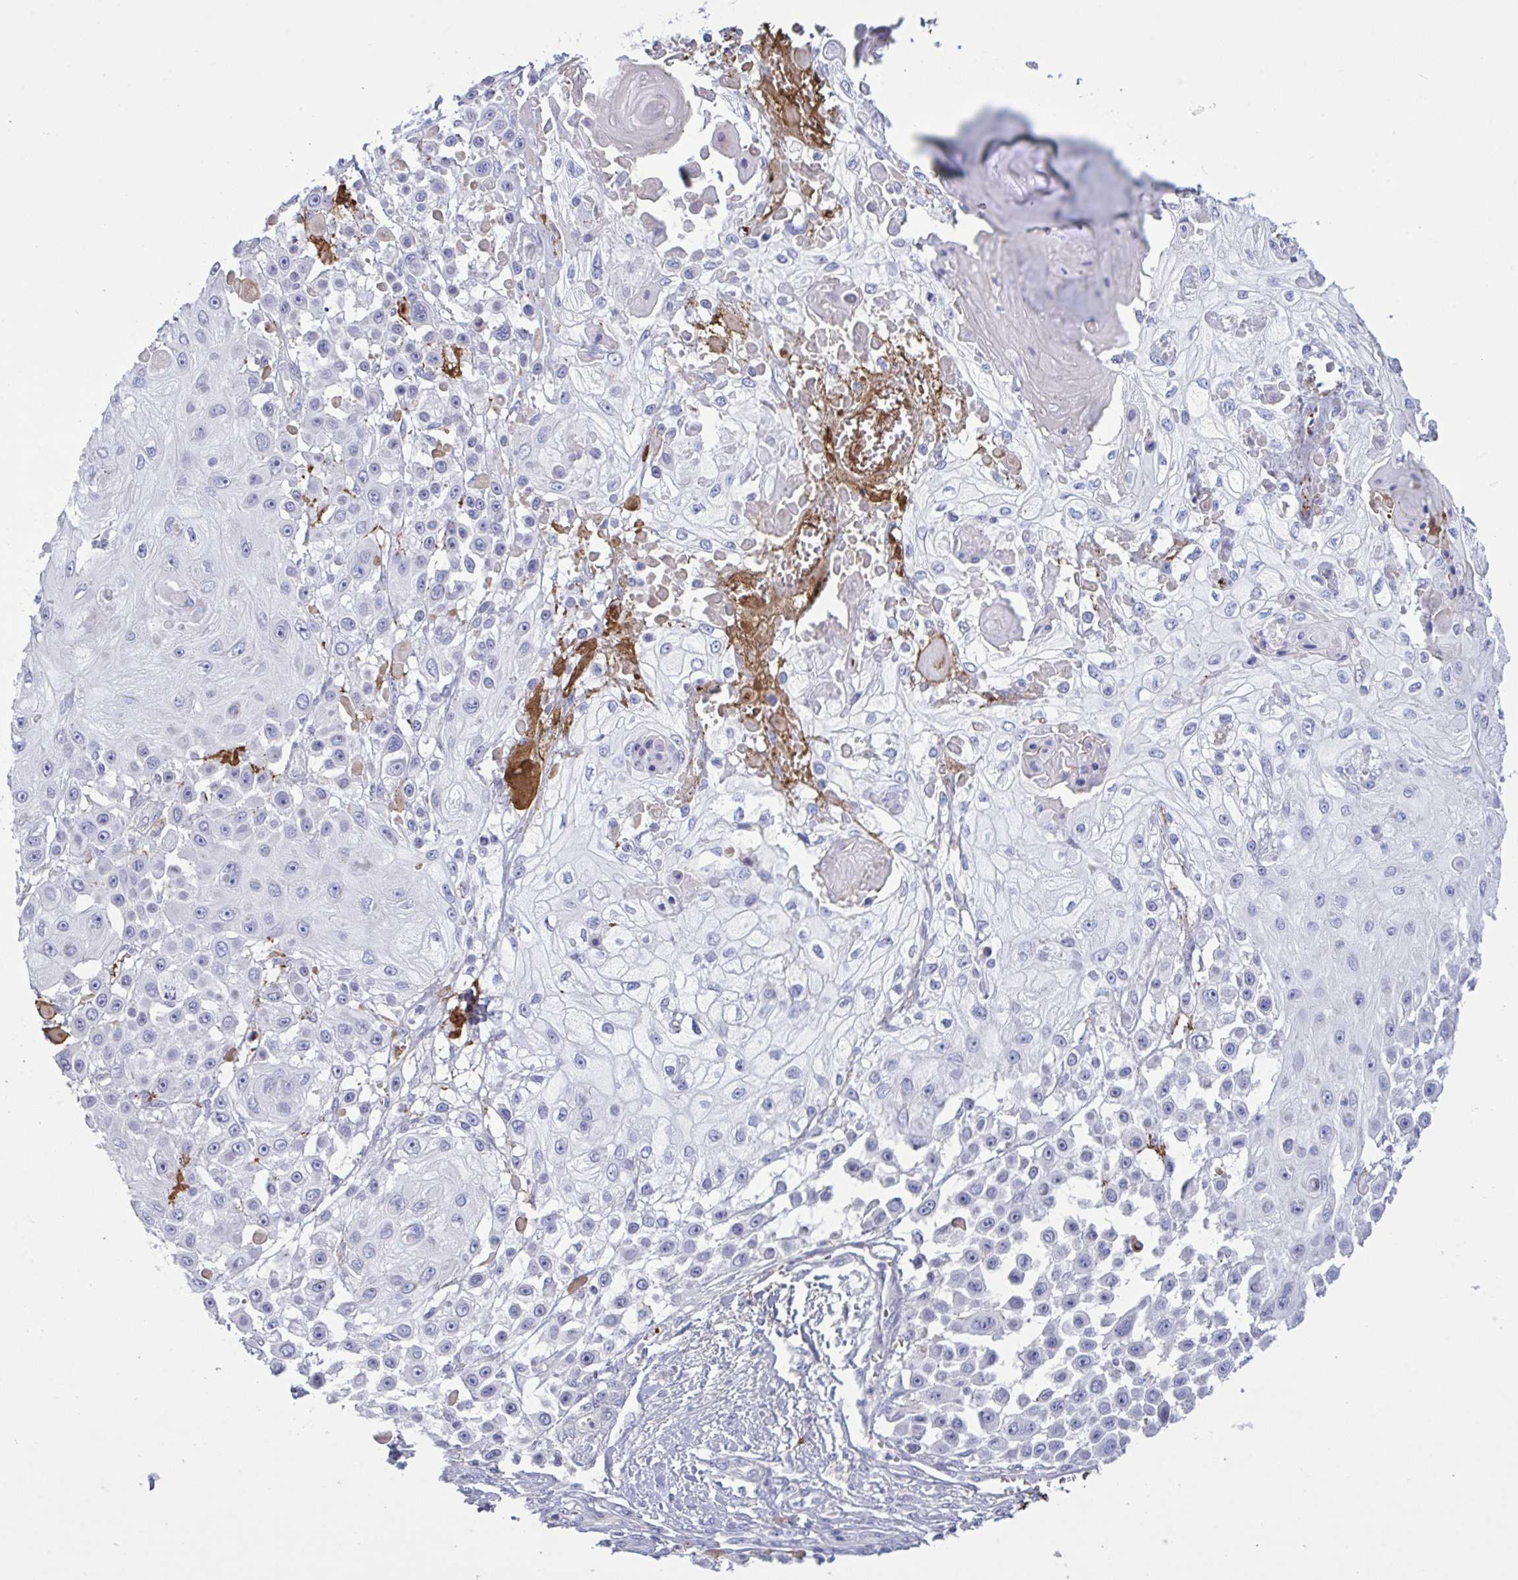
{"staining": {"intensity": "negative", "quantity": "none", "location": "none"}, "tissue": "skin cancer", "cell_type": "Tumor cells", "image_type": "cancer", "snomed": [{"axis": "morphology", "description": "Squamous cell carcinoma, NOS"}, {"axis": "topography", "description": "Skin"}], "caption": "Micrograph shows no protein positivity in tumor cells of squamous cell carcinoma (skin) tissue.", "gene": "IL1R1", "patient": {"sex": "male", "age": 67}}